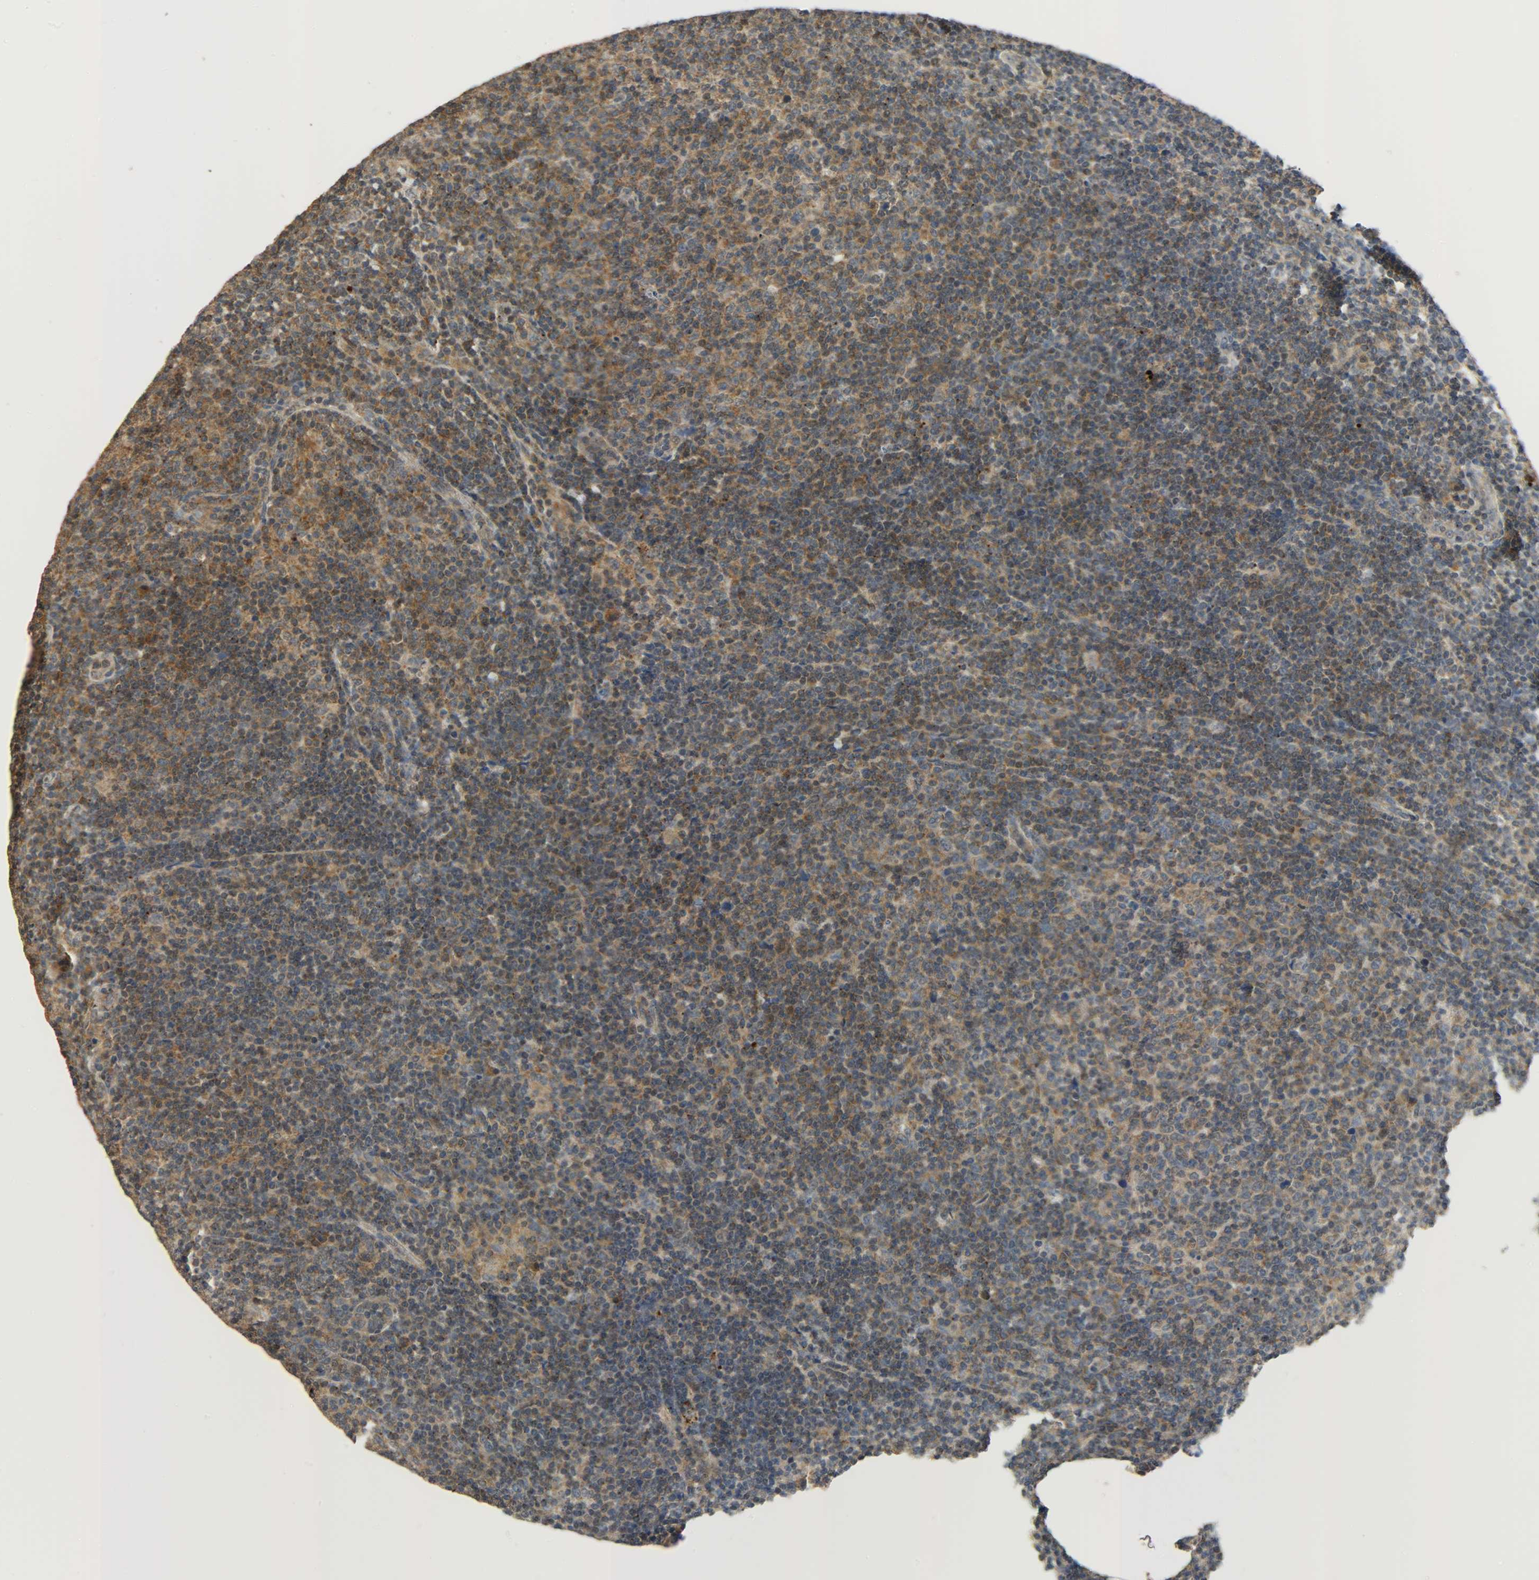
{"staining": {"intensity": "strong", "quantity": ">75%", "location": "cytoplasmic/membranous"}, "tissue": "lymphoma", "cell_type": "Tumor cells", "image_type": "cancer", "snomed": [{"axis": "morphology", "description": "Malignant lymphoma, non-Hodgkin's type, Low grade"}, {"axis": "topography", "description": "Lymph node"}], "caption": "A brown stain labels strong cytoplasmic/membranous staining of a protein in human low-grade malignant lymphoma, non-Hodgkin's type tumor cells.", "gene": "GIT2", "patient": {"sex": "male", "age": 70}}